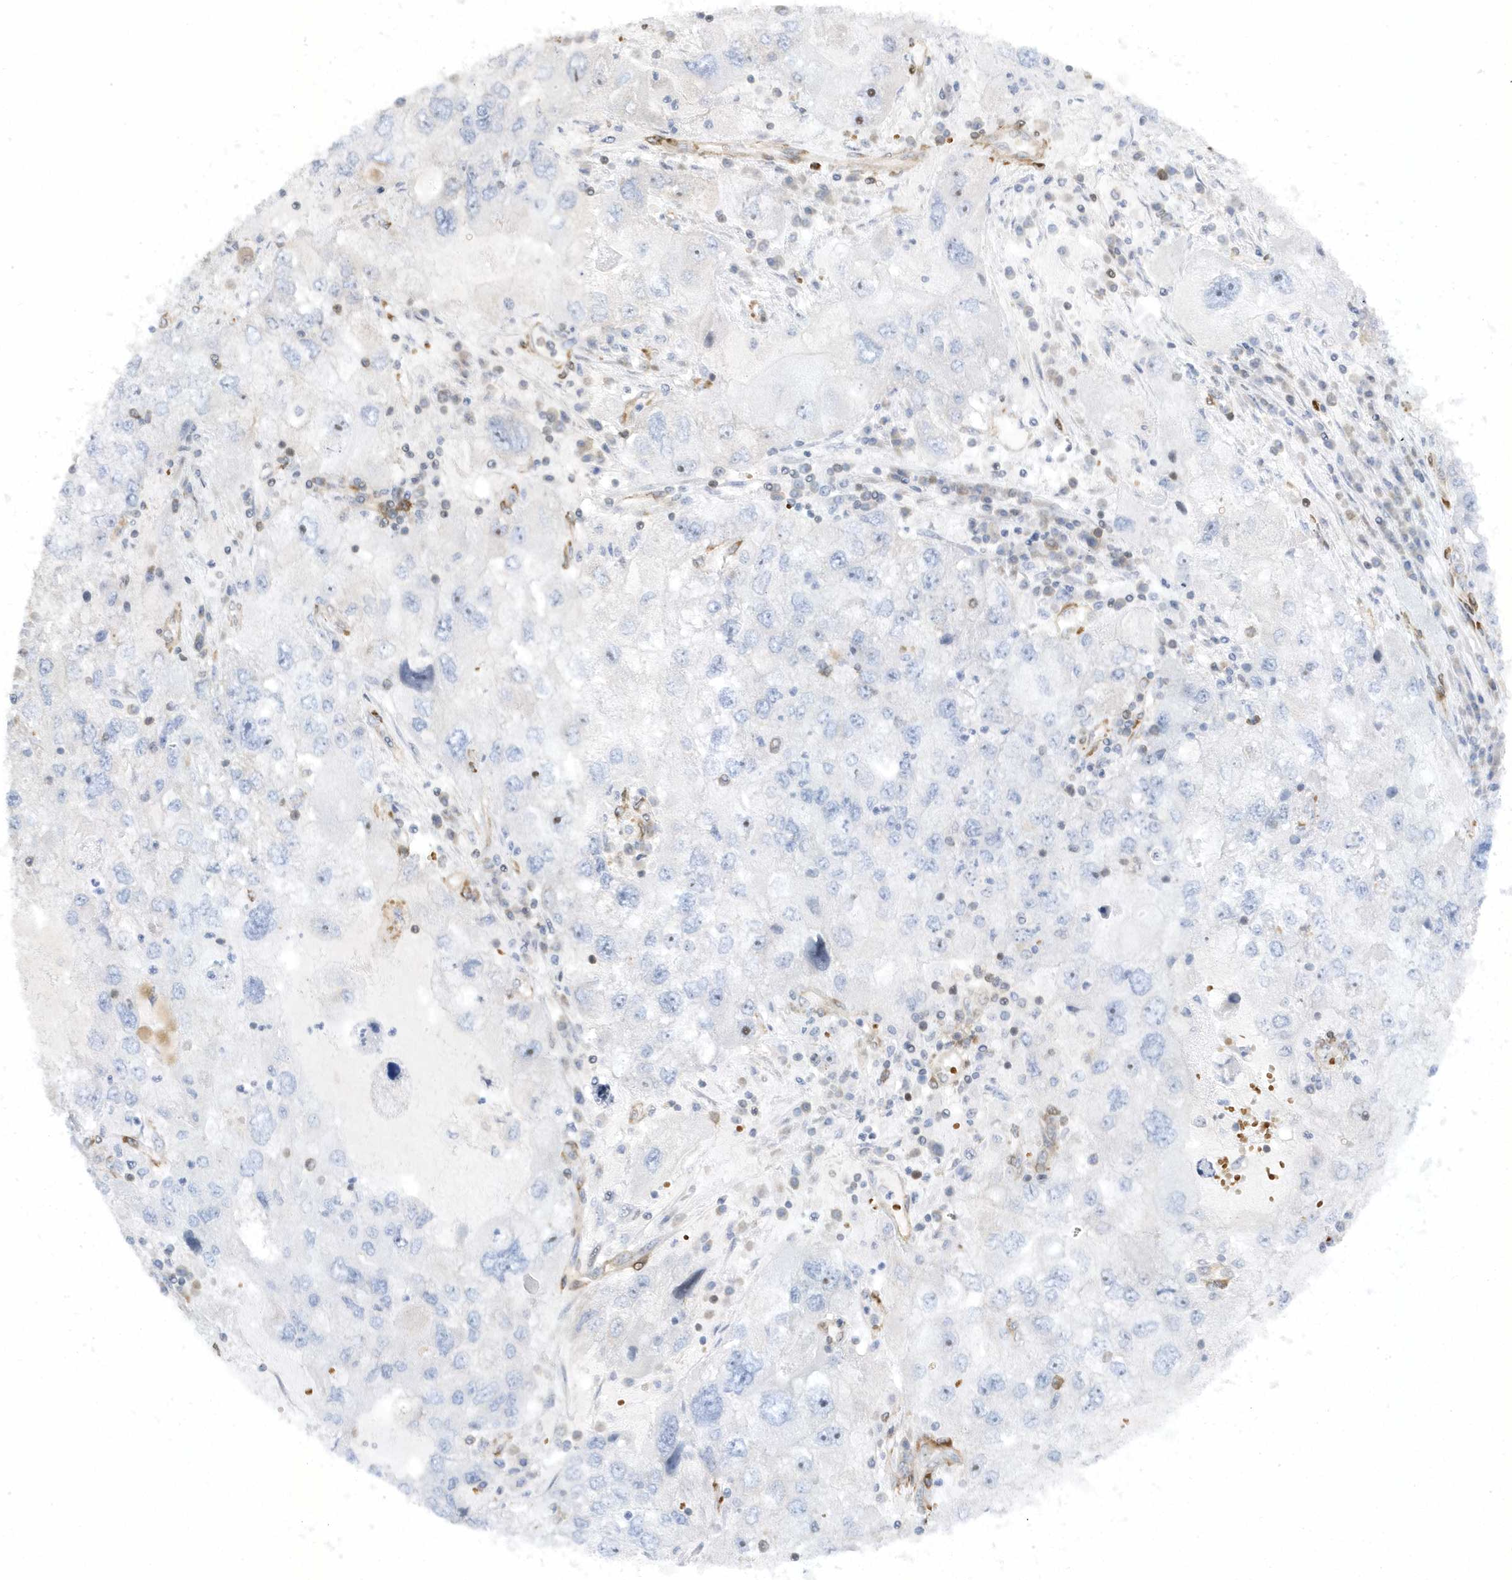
{"staining": {"intensity": "negative", "quantity": "none", "location": "none"}, "tissue": "endometrial cancer", "cell_type": "Tumor cells", "image_type": "cancer", "snomed": [{"axis": "morphology", "description": "Adenocarcinoma, NOS"}, {"axis": "topography", "description": "Endometrium"}], "caption": "High power microscopy histopathology image of an IHC photomicrograph of adenocarcinoma (endometrial), revealing no significant staining in tumor cells.", "gene": "MAP7D3", "patient": {"sex": "female", "age": 49}}